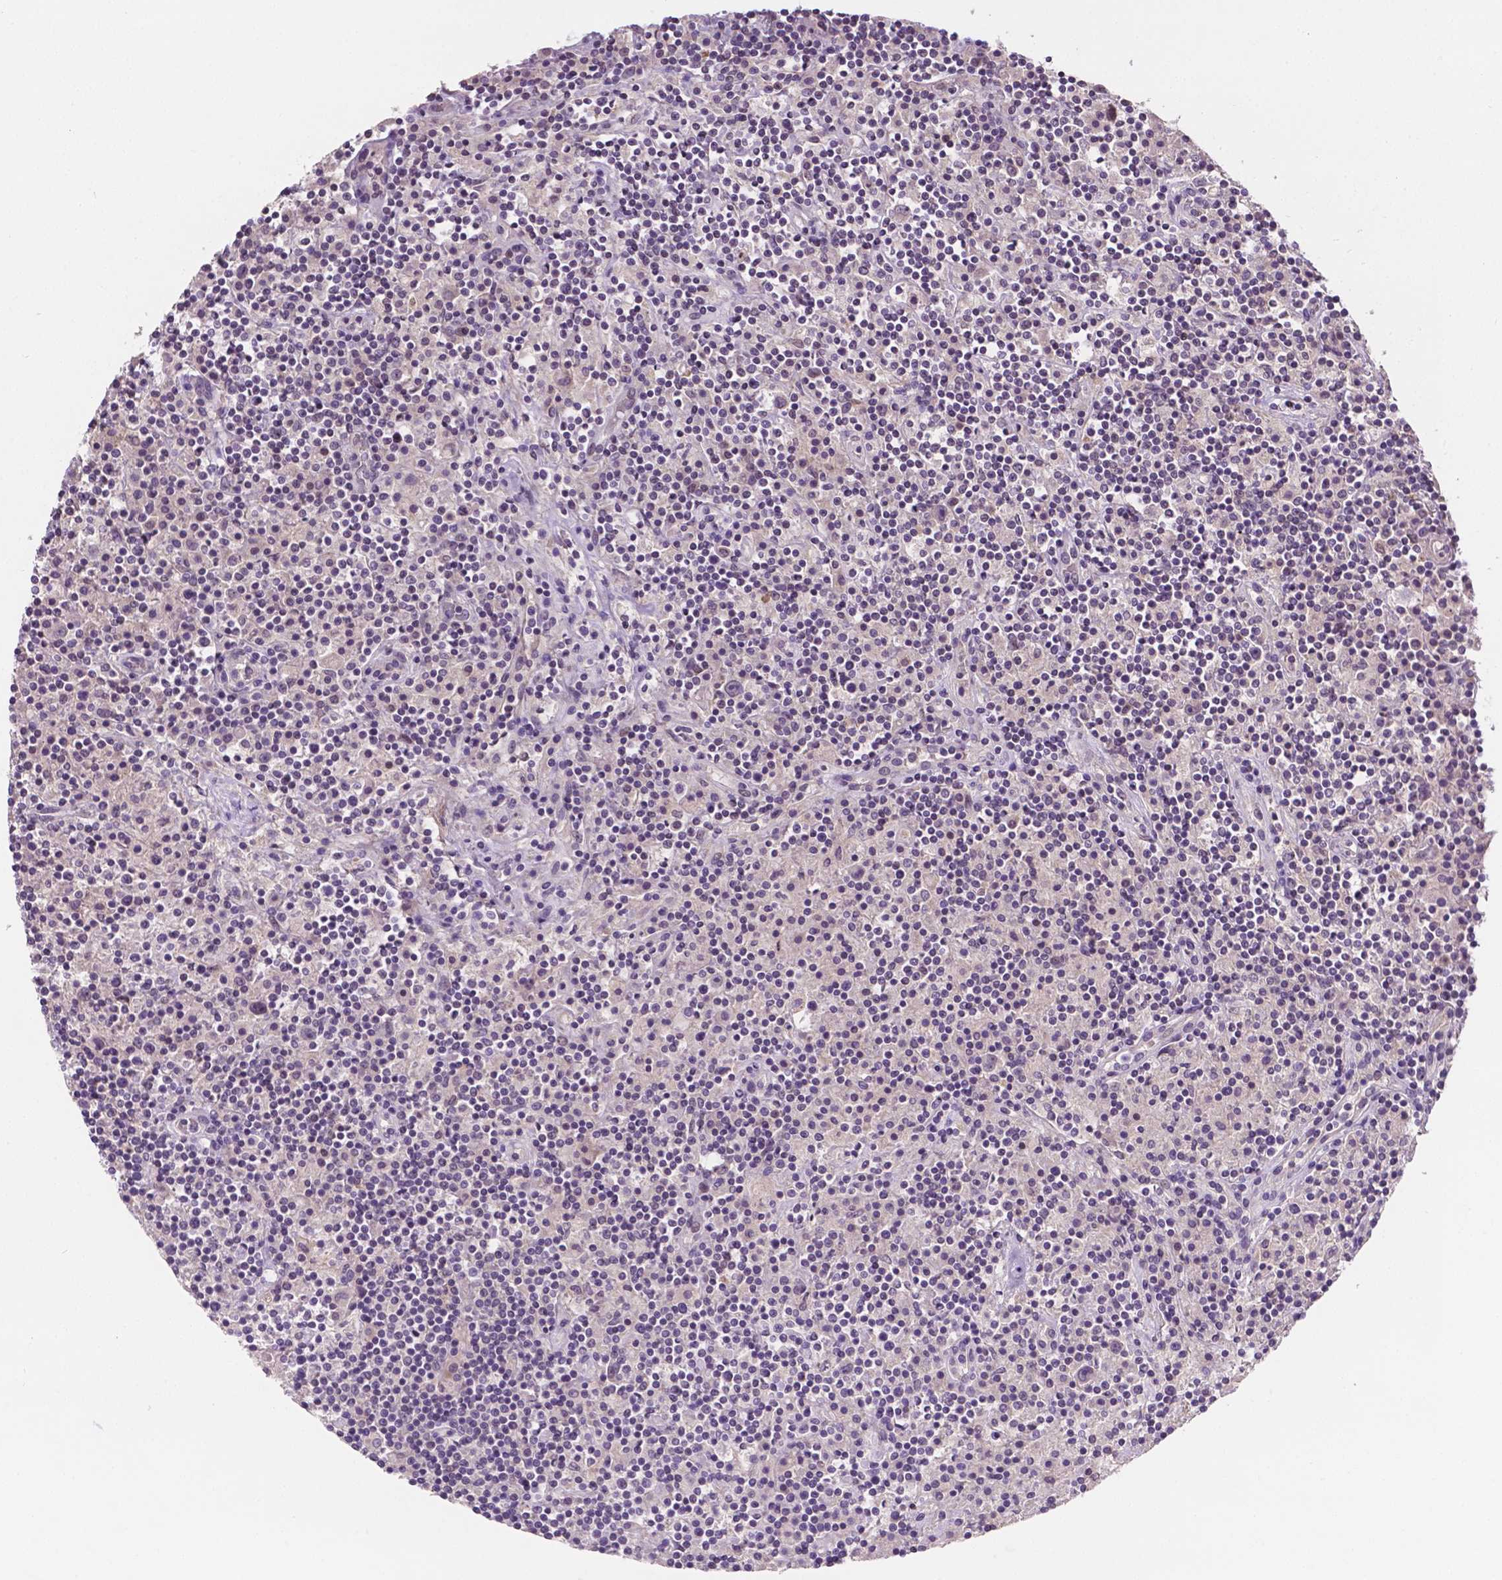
{"staining": {"intensity": "negative", "quantity": "none", "location": "none"}, "tissue": "lymphoma", "cell_type": "Tumor cells", "image_type": "cancer", "snomed": [{"axis": "morphology", "description": "Hodgkin's disease, NOS"}, {"axis": "topography", "description": "Lymph node"}], "caption": "This is a micrograph of IHC staining of lymphoma, which shows no expression in tumor cells.", "gene": "MROH6", "patient": {"sex": "male", "age": 70}}